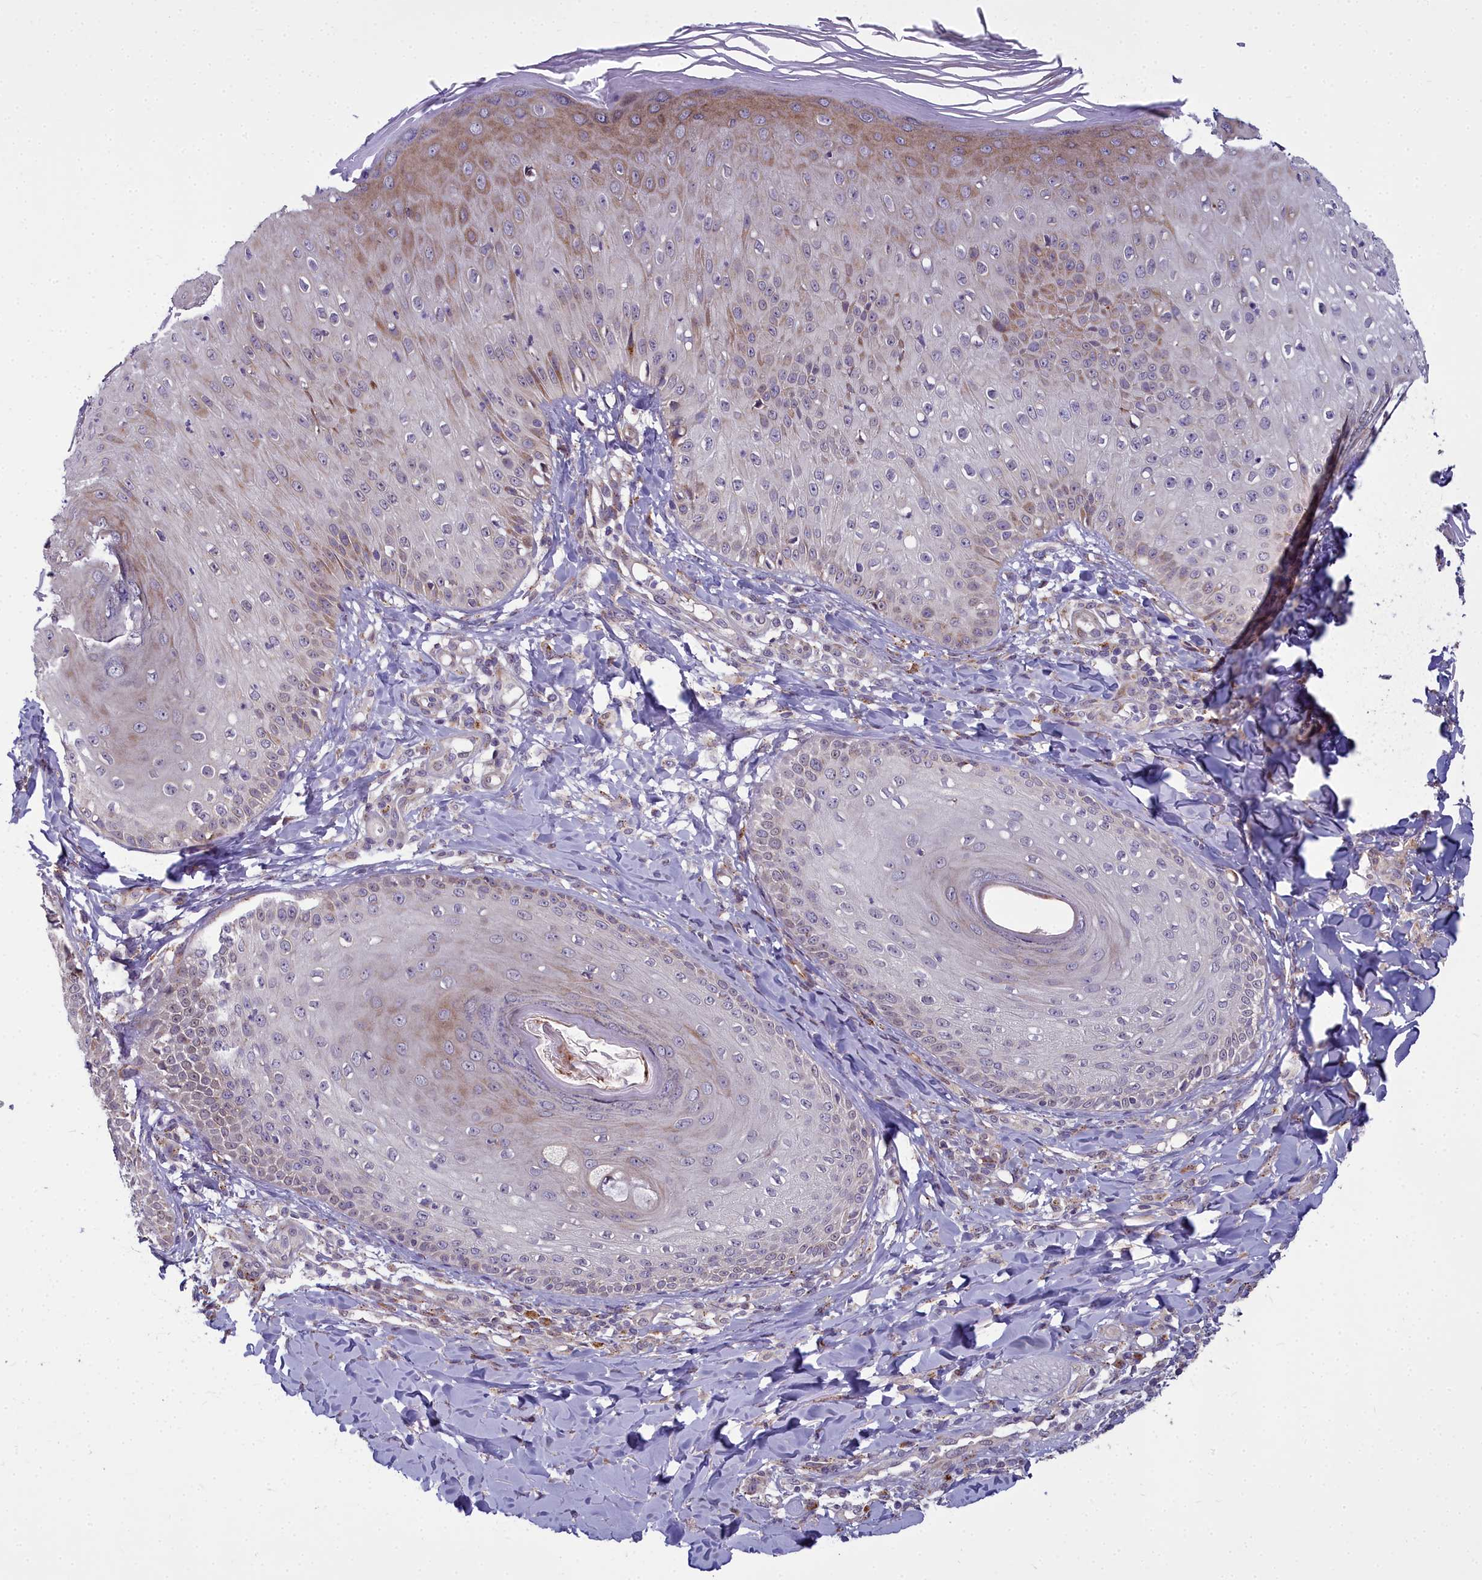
{"staining": {"intensity": "weak", "quantity": "25%-75%", "location": "cytoplasmic/membranous"}, "tissue": "skin", "cell_type": "Epidermal cells", "image_type": "normal", "snomed": [{"axis": "morphology", "description": "Normal tissue, NOS"}, {"axis": "morphology", "description": "Inflammation, NOS"}, {"axis": "topography", "description": "Soft tissue"}, {"axis": "topography", "description": "Anal"}], "caption": "Protein expression analysis of benign skin shows weak cytoplasmic/membranous expression in about 25%-75% of epidermal cells.", "gene": "WDPCP", "patient": {"sex": "female", "age": 15}}